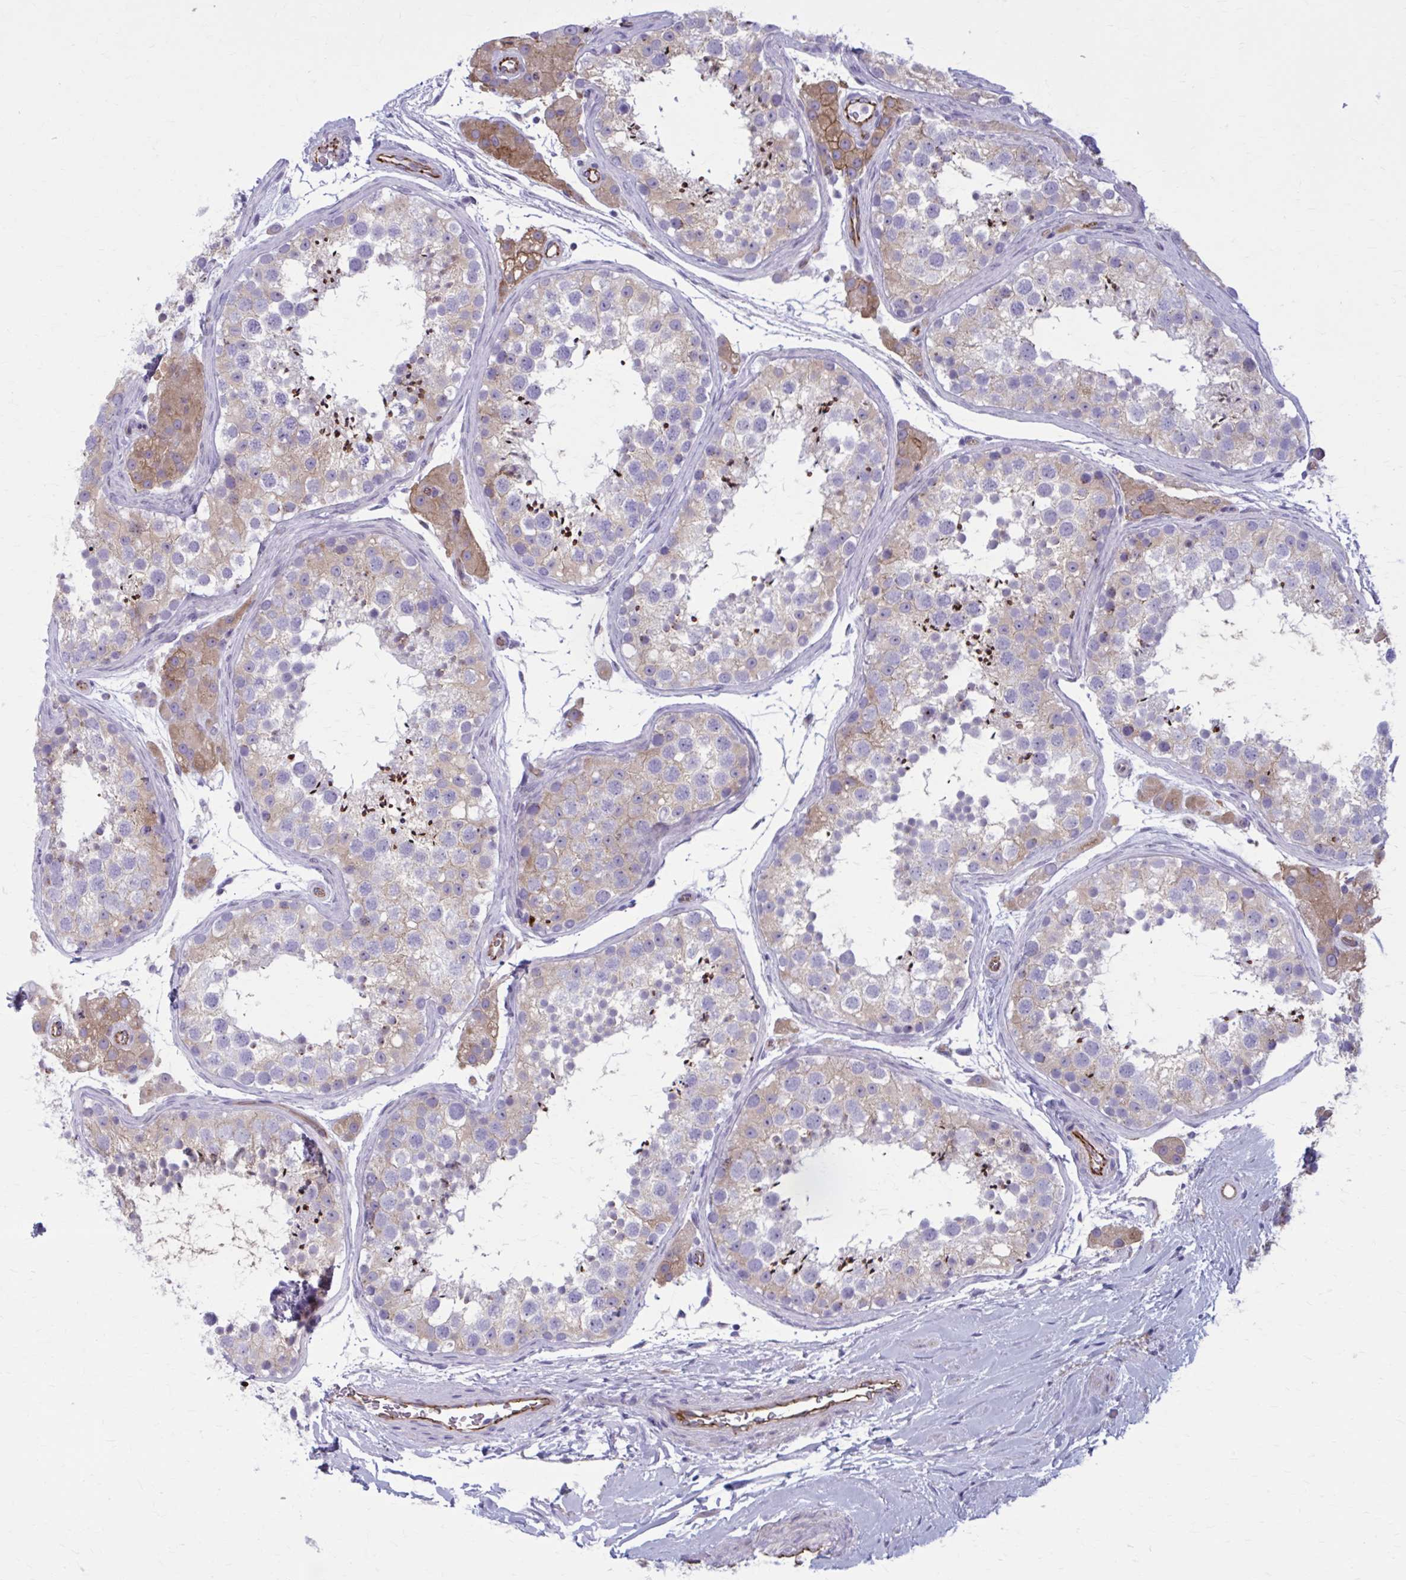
{"staining": {"intensity": "strong", "quantity": "<25%", "location": "cytoplasmic/membranous"}, "tissue": "testis", "cell_type": "Cells in seminiferous ducts", "image_type": "normal", "snomed": [{"axis": "morphology", "description": "Normal tissue, NOS"}, {"axis": "topography", "description": "Testis"}], "caption": "Benign testis reveals strong cytoplasmic/membranous expression in approximately <25% of cells in seminiferous ducts.", "gene": "ZDHHC7", "patient": {"sex": "male", "age": 41}}